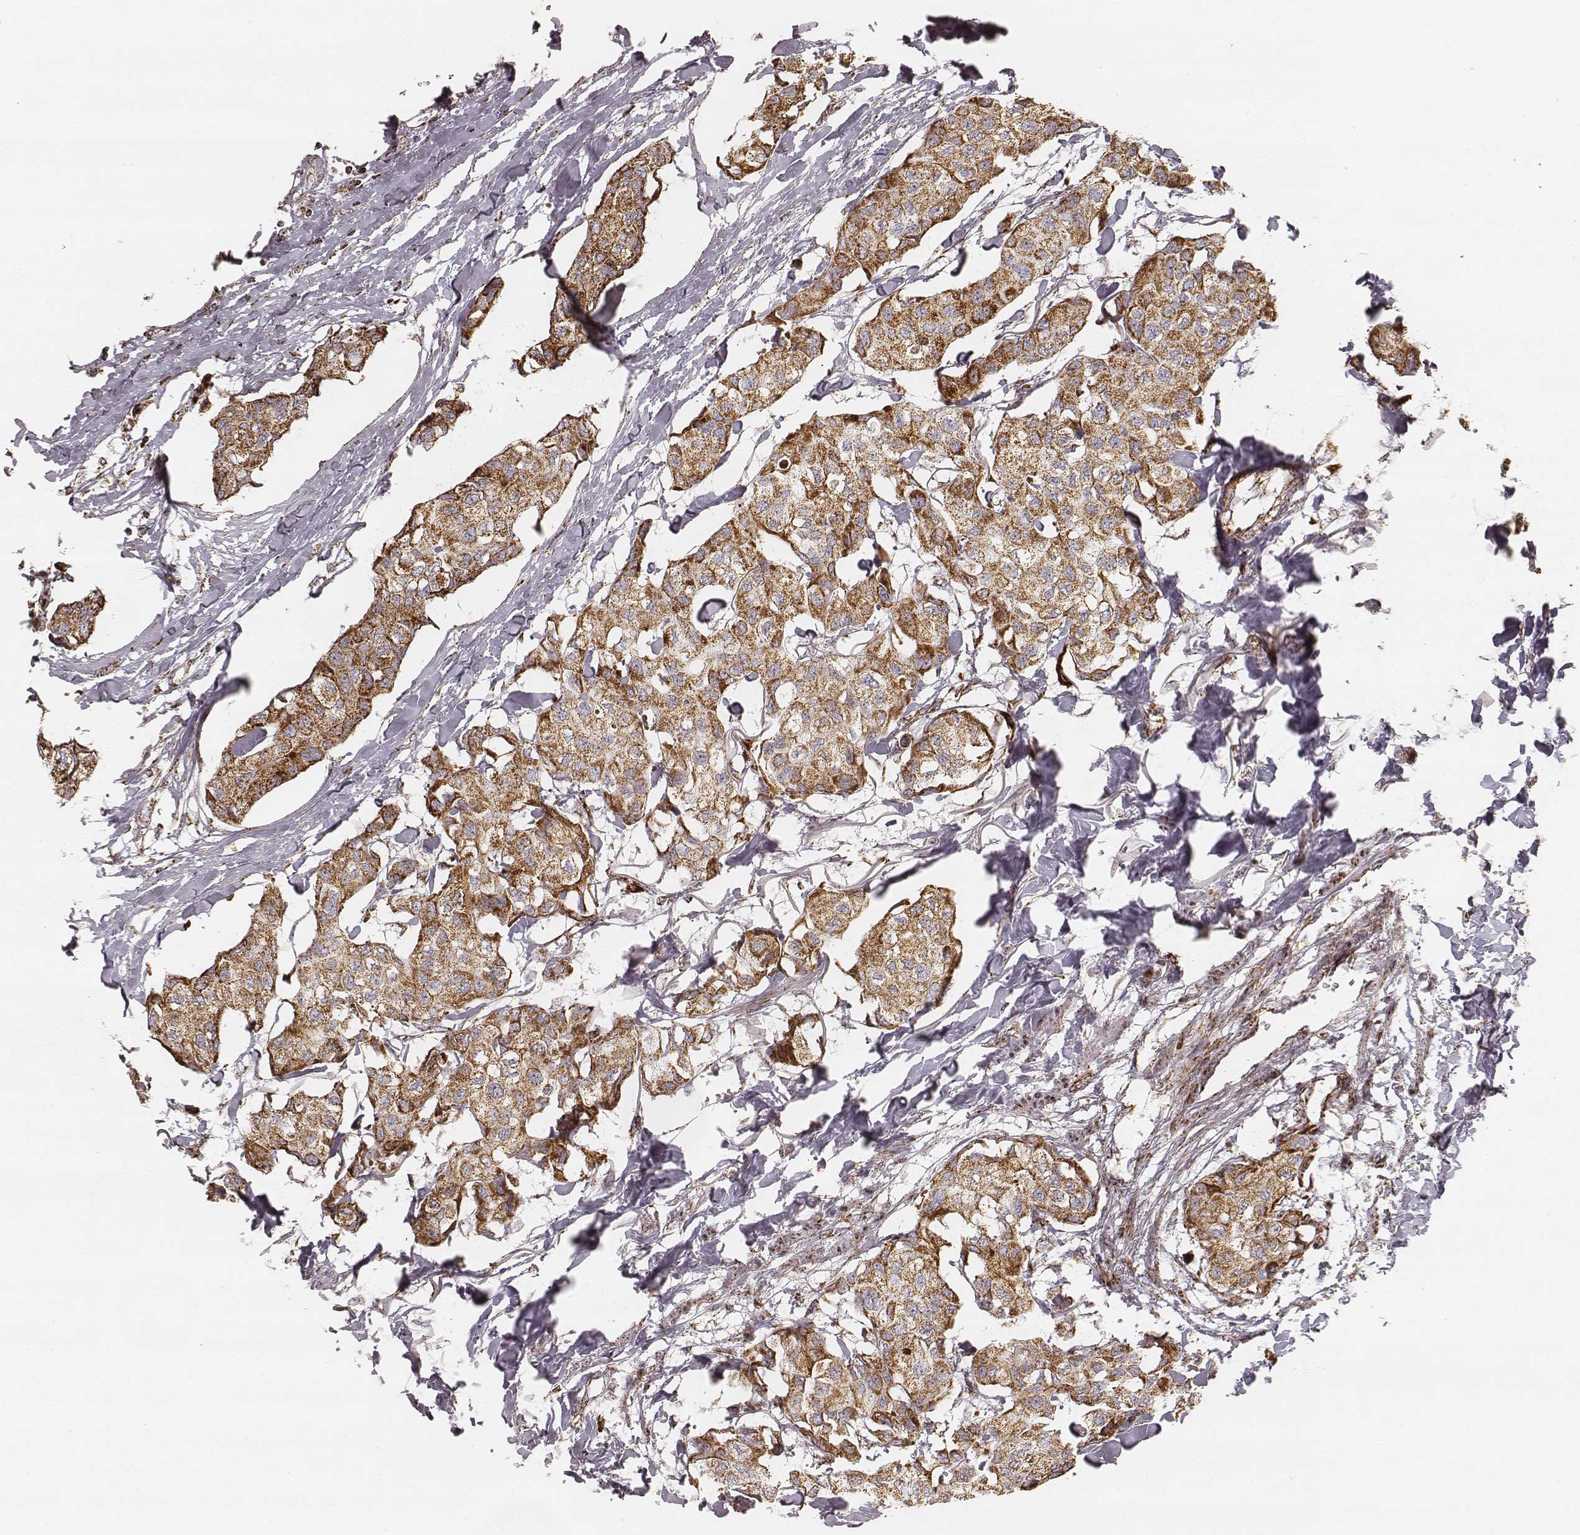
{"staining": {"intensity": "strong", "quantity": ">75%", "location": "cytoplasmic/membranous"}, "tissue": "breast cancer", "cell_type": "Tumor cells", "image_type": "cancer", "snomed": [{"axis": "morphology", "description": "Duct carcinoma"}, {"axis": "topography", "description": "Breast"}], "caption": "Breast cancer (infiltrating ductal carcinoma) tissue exhibits strong cytoplasmic/membranous positivity in approximately >75% of tumor cells, visualized by immunohistochemistry.", "gene": "CS", "patient": {"sex": "female", "age": 80}}